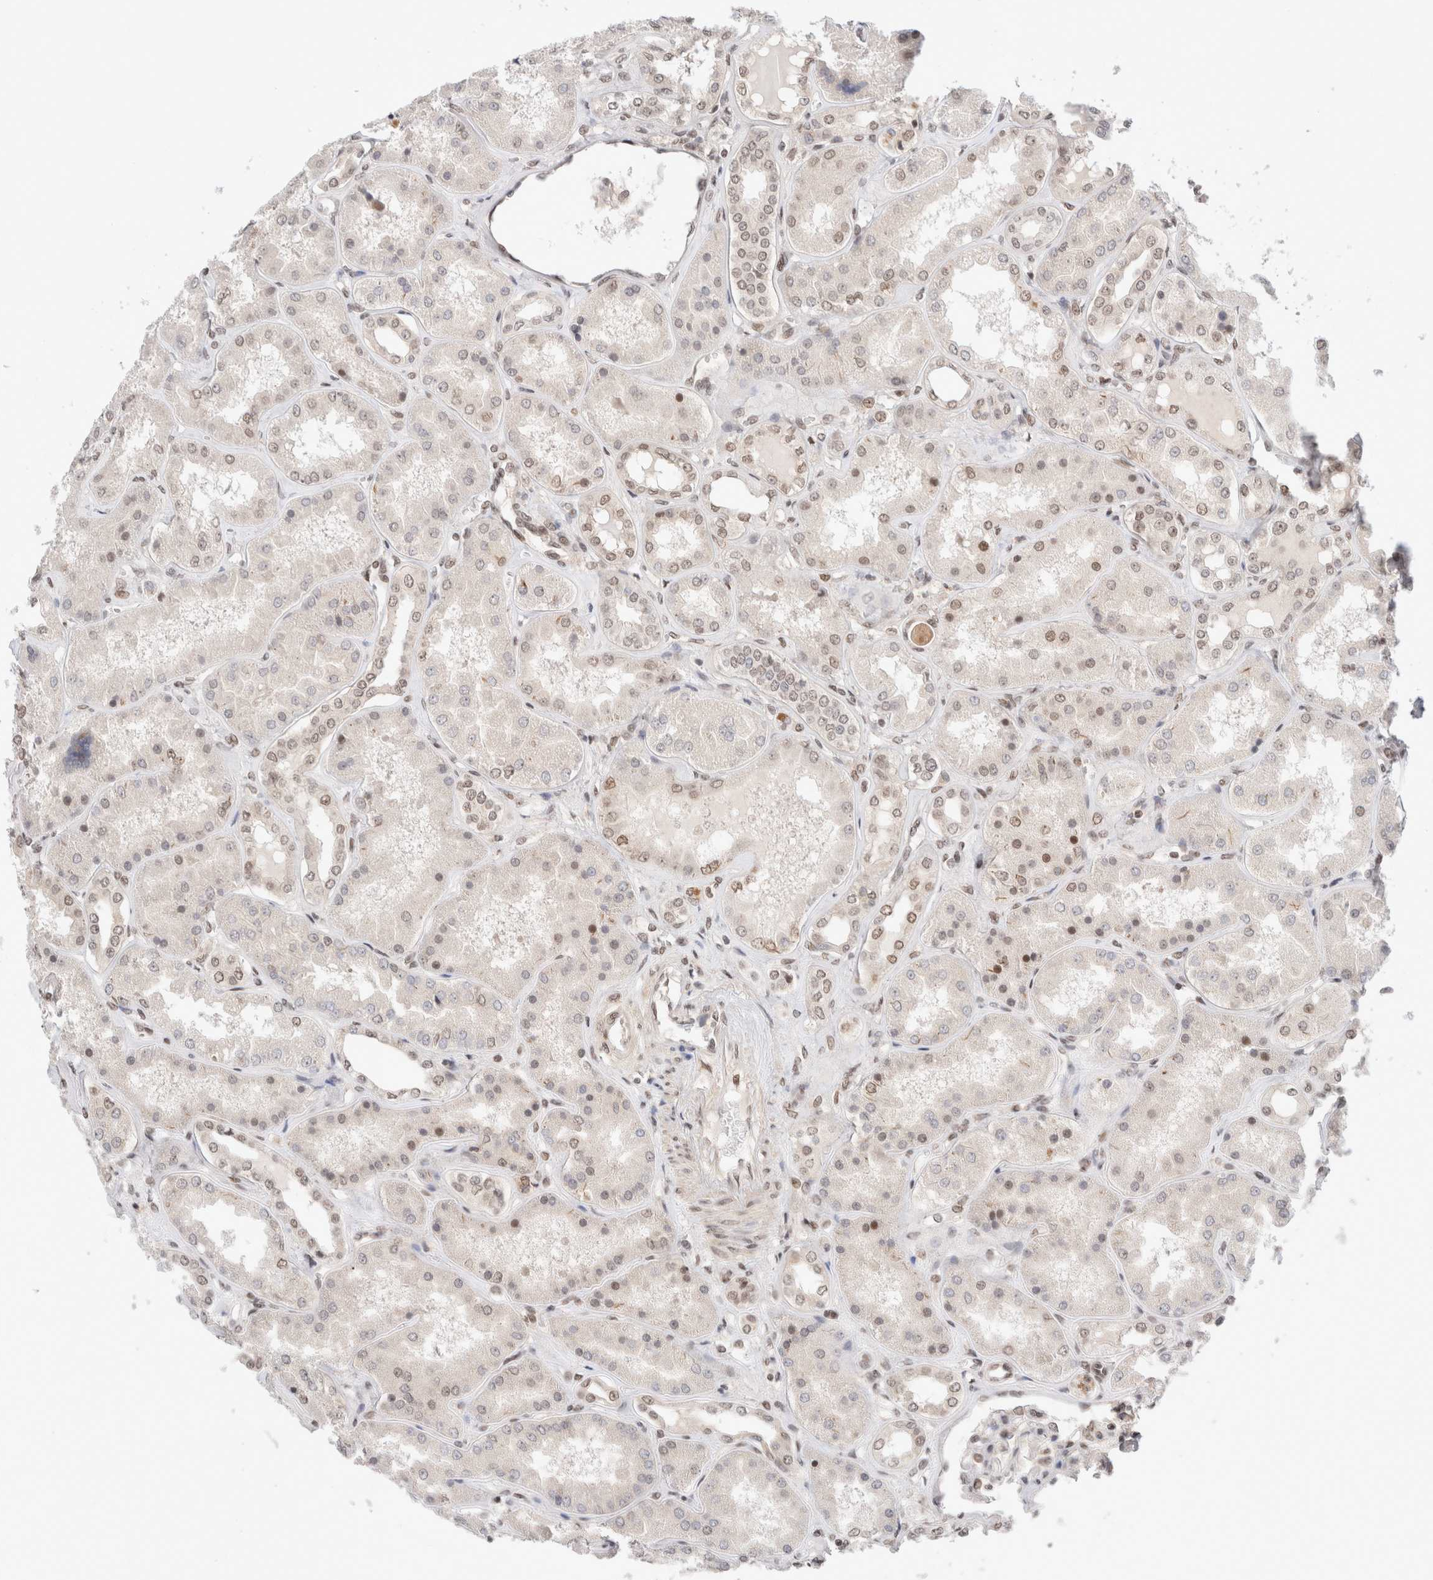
{"staining": {"intensity": "moderate", "quantity": ">75%", "location": "nuclear"}, "tissue": "kidney", "cell_type": "Cells in glomeruli", "image_type": "normal", "snomed": [{"axis": "morphology", "description": "Normal tissue, NOS"}, {"axis": "topography", "description": "Kidney"}], "caption": "The histopathology image shows a brown stain indicating the presence of a protein in the nuclear of cells in glomeruli in kidney. The protein is shown in brown color, while the nuclei are stained blue.", "gene": "GATAD2A", "patient": {"sex": "female", "age": 56}}